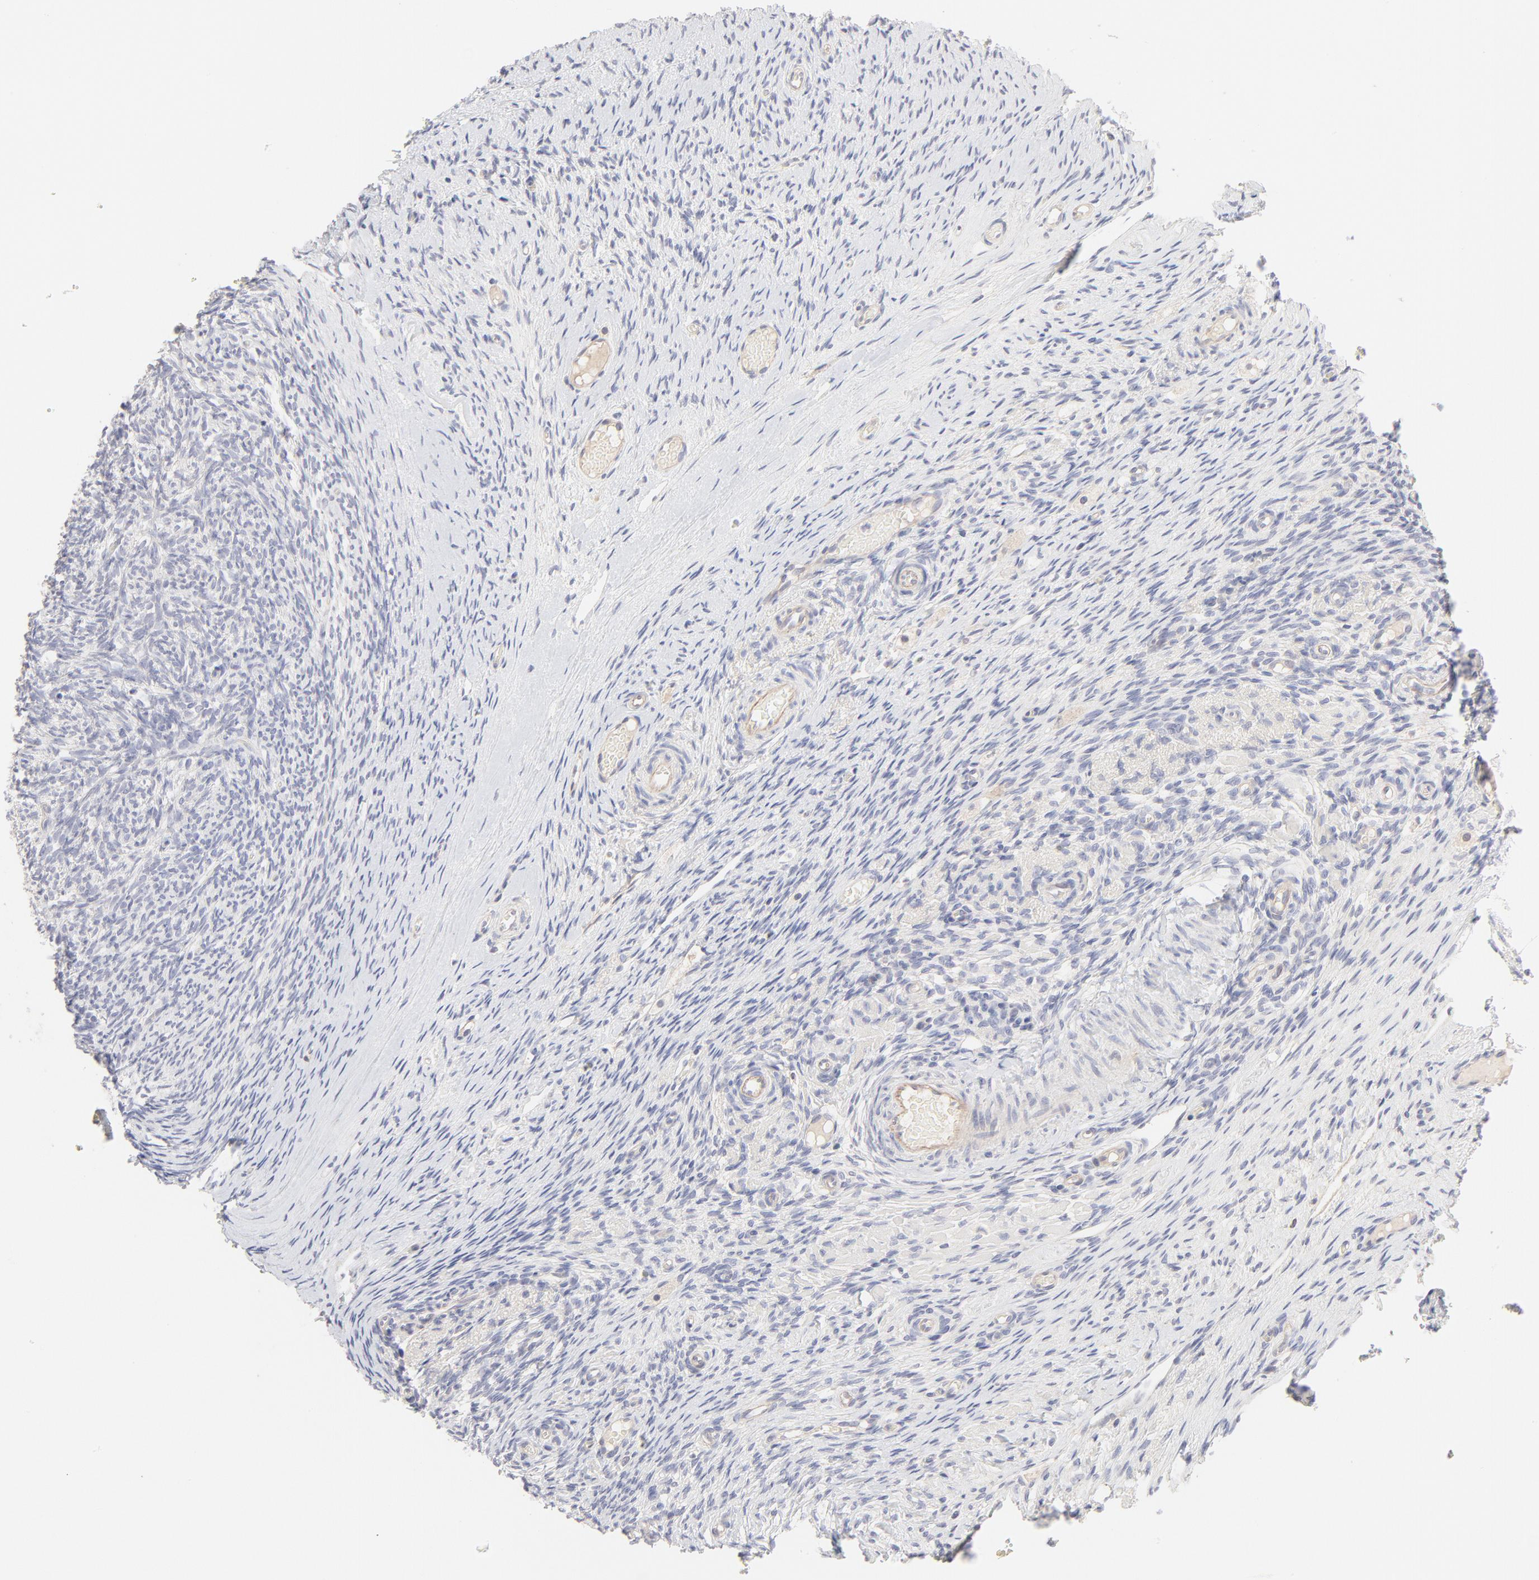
{"staining": {"intensity": "negative", "quantity": "none", "location": "none"}, "tissue": "ovary", "cell_type": "Ovarian stroma cells", "image_type": "normal", "snomed": [{"axis": "morphology", "description": "Normal tissue, NOS"}, {"axis": "topography", "description": "Ovary"}], "caption": "Ovarian stroma cells show no significant expression in normal ovary. The staining was performed using DAB to visualize the protein expression in brown, while the nuclei were stained in blue with hematoxylin (Magnification: 20x).", "gene": "ELF3", "patient": {"sex": "female", "age": 60}}